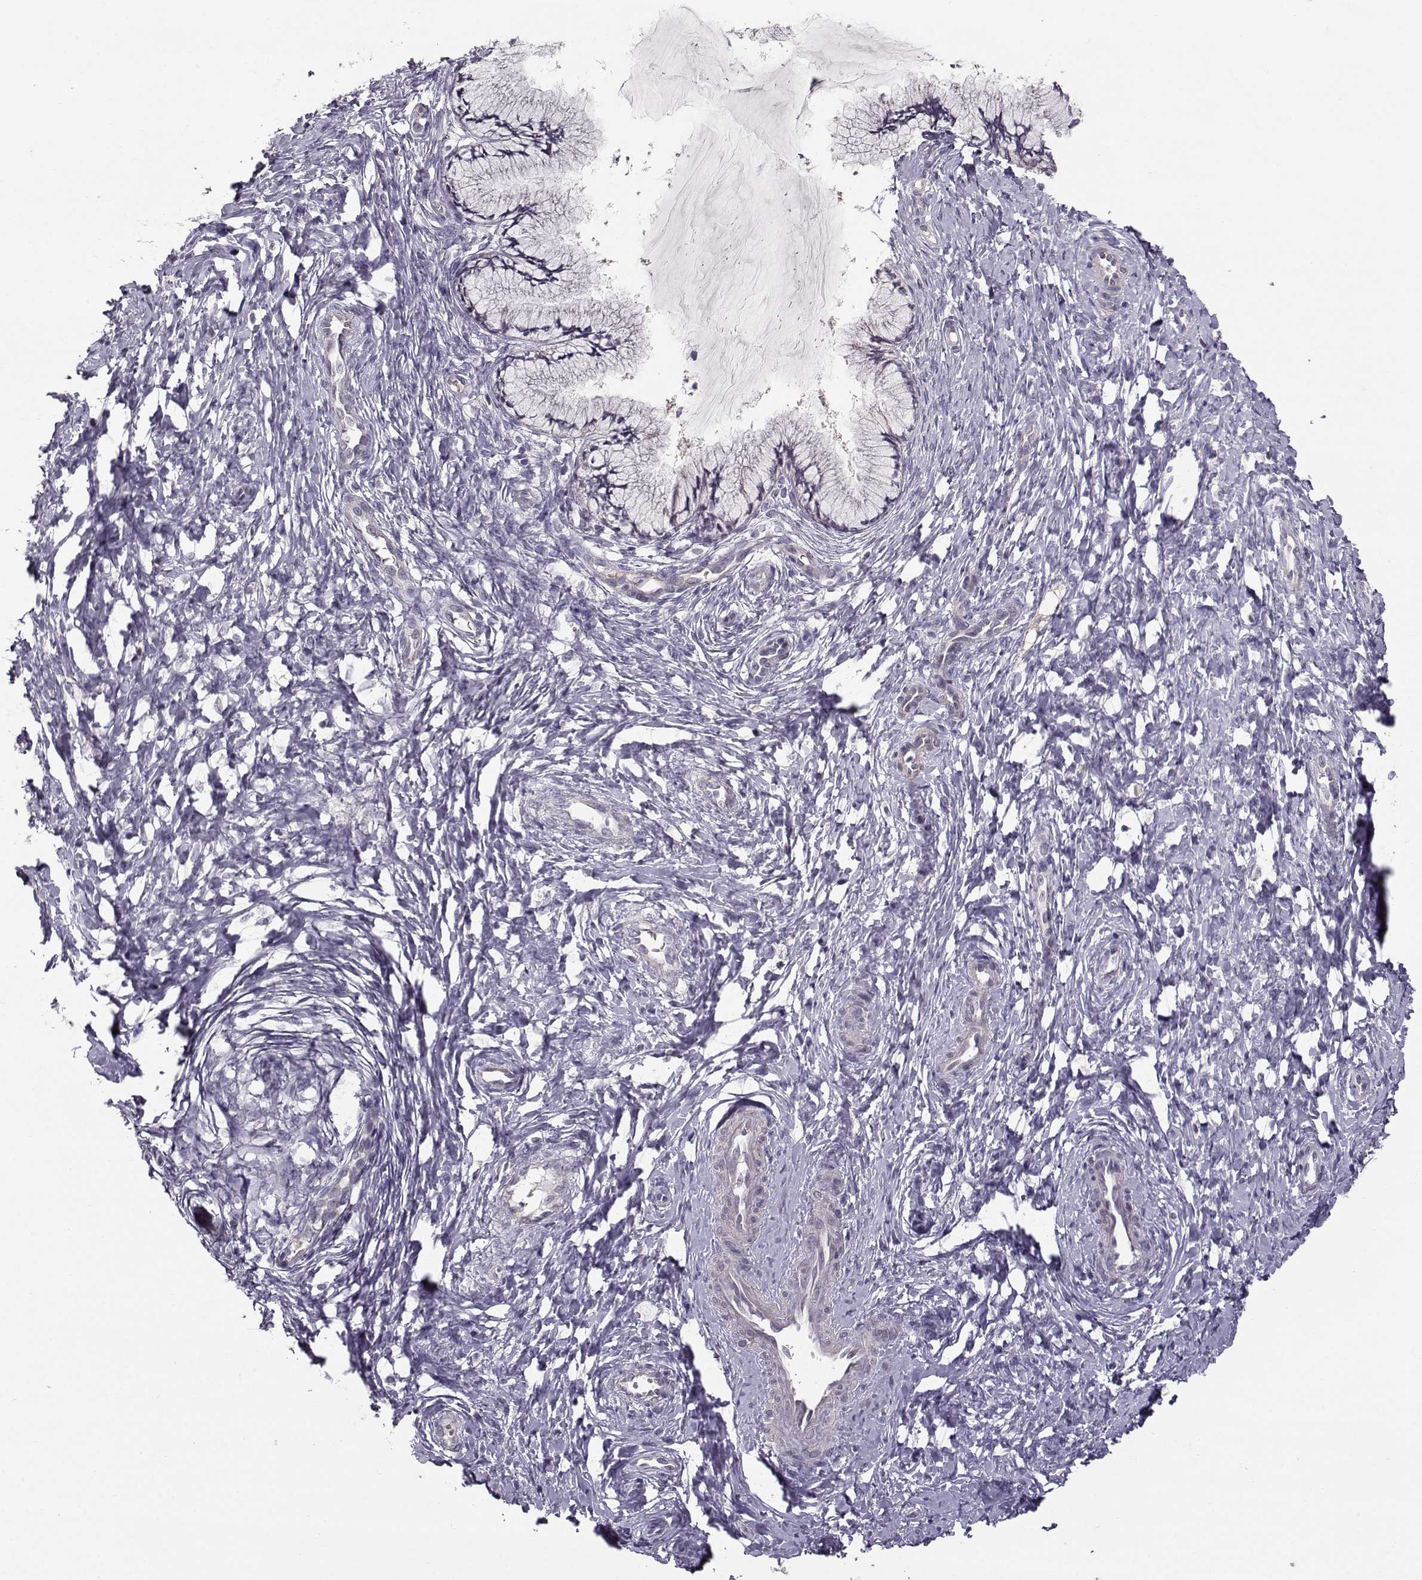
{"staining": {"intensity": "negative", "quantity": "none", "location": "none"}, "tissue": "cervix", "cell_type": "Glandular cells", "image_type": "normal", "snomed": [{"axis": "morphology", "description": "Normal tissue, NOS"}, {"axis": "topography", "description": "Cervix"}], "caption": "High power microscopy micrograph of an IHC photomicrograph of benign cervix, revealing no significant positivity in glandular cells.", "gene": "TSPYL5", "patient": {"sex": "female", "age": 37}}